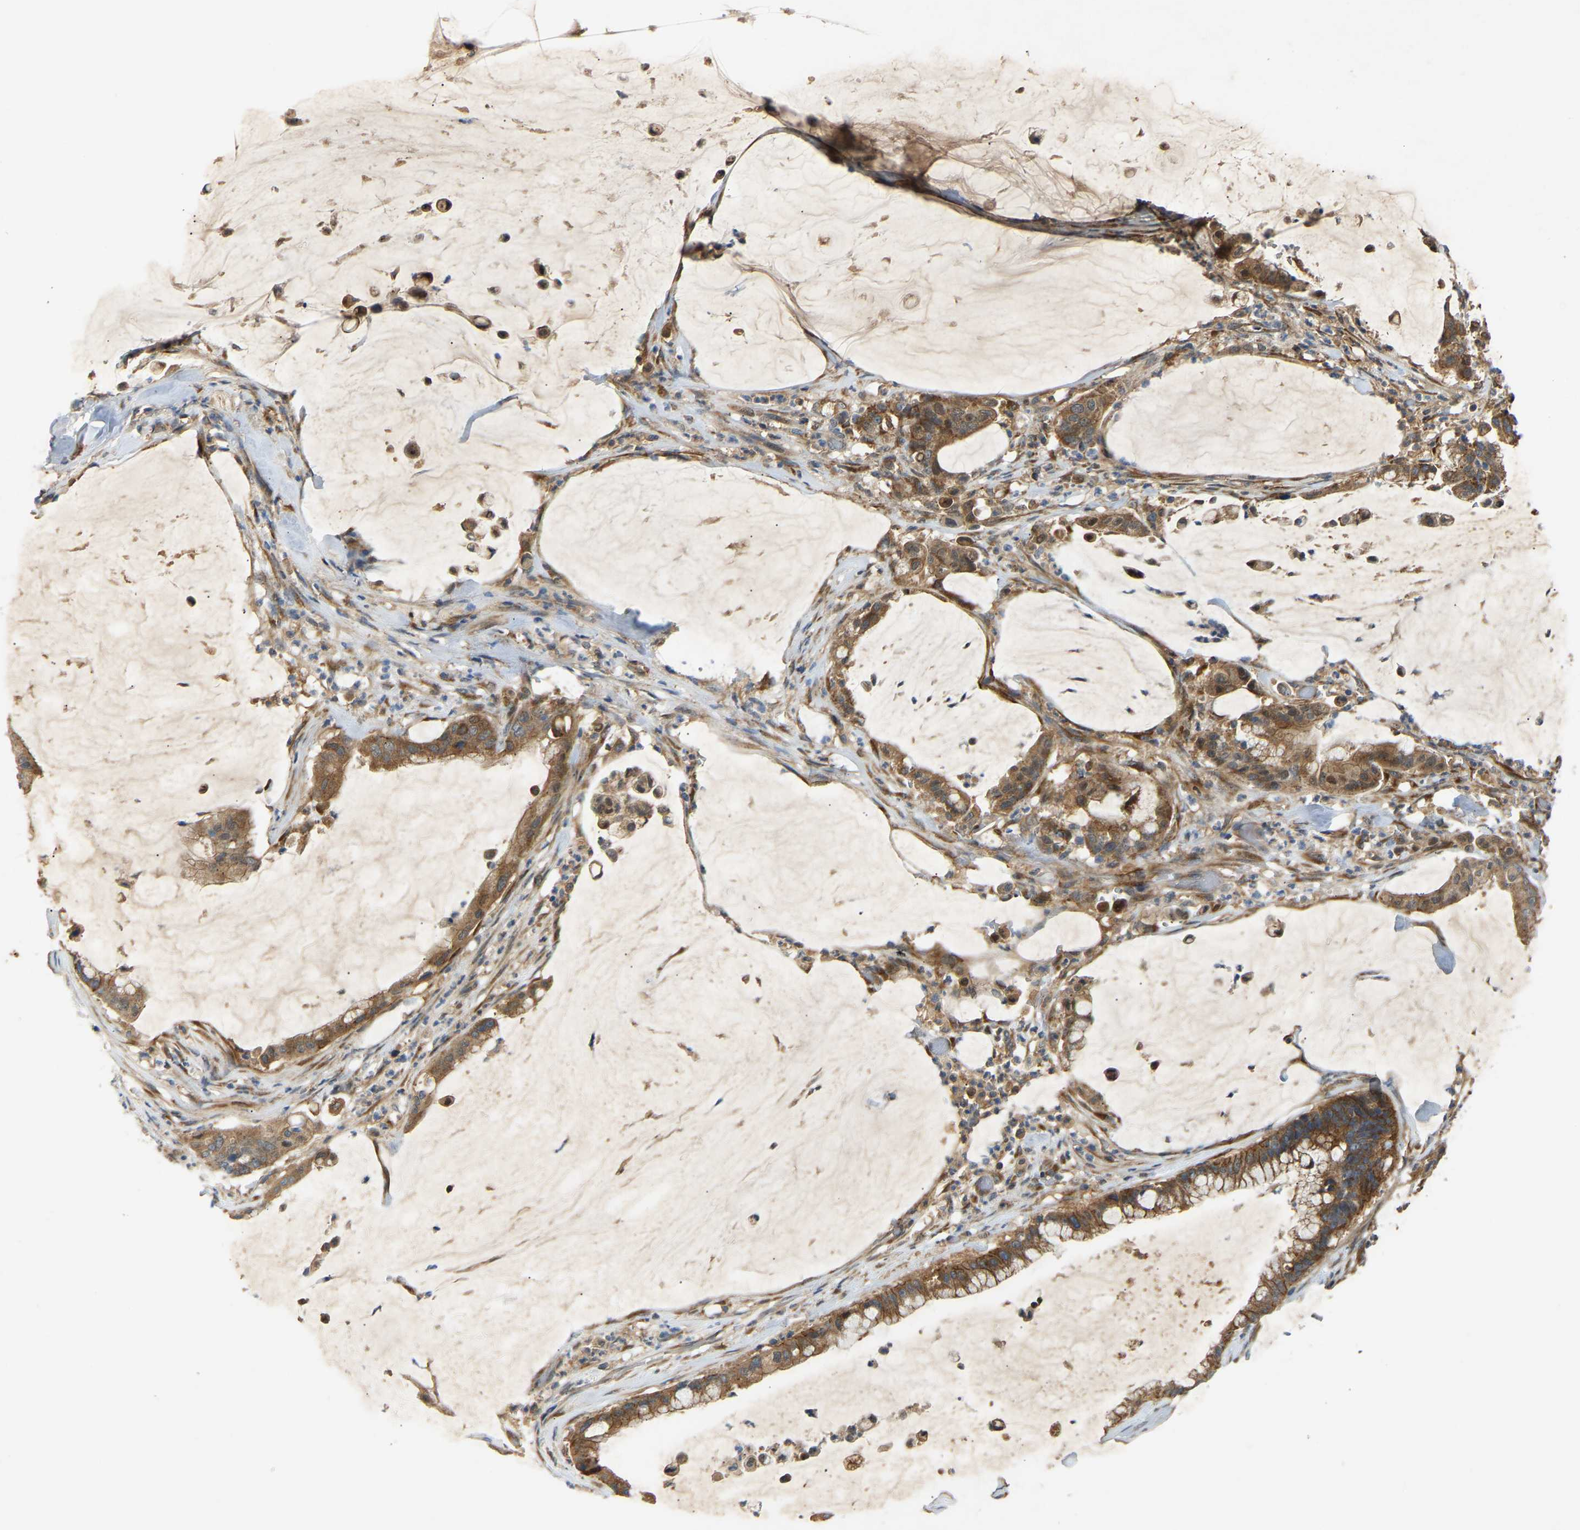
{"staining": {"intensity": "moderate", "quantity": ">75%", "location": "cytoplasmic/membranous"}, "tissue": "pancreatic cancer", "cell_type": "Tumor cells", "image_type": "cancer", "snomed": [{"axis": "morphology", "description": "Adenocarcinoma, NOS"}, {"axis": "topography", "description": "Pancreas"}], "caption": "Moderate cytoplasmic/membranous protein positivity is appreciated in approximately >75% of tumor cells in pancreatic adenocarcinoma. (DAB (3,3'-diaminobenzidine) = brown stain, brightfield microscopy at high magnification).", "gene": "PTCD1", "patient": {"sex": "male", "age": 41}}